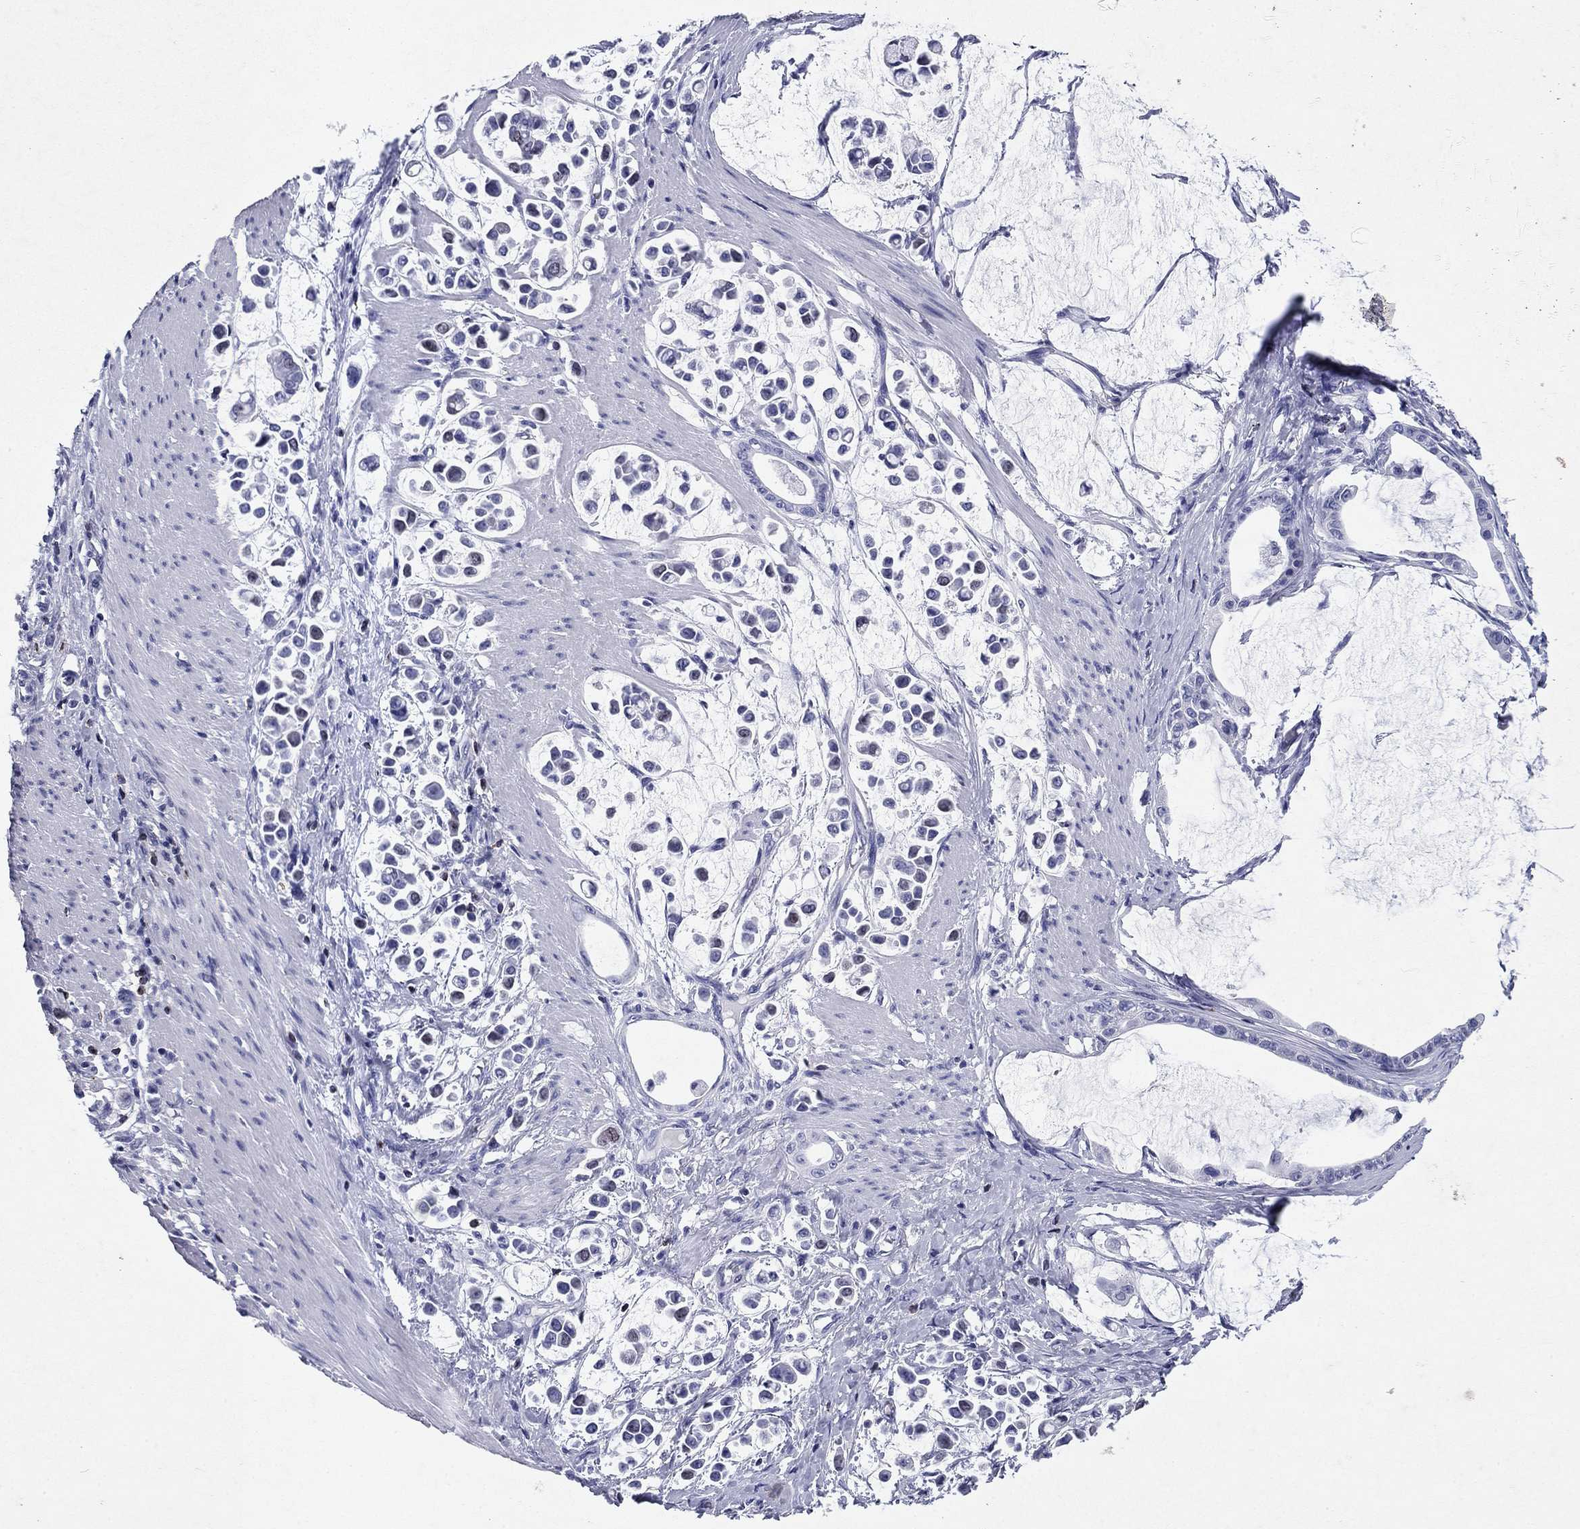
{"staining": {"intensity": "negative", "quantity": "none", "location": "none"}, "tissue": "stomach cancer", "cell_type": "Tumor cells", "image_type": "cancer", "snomed": [{"axis": "morphology", "description": "Adenocarcinoma, NOS"}, {"axis": "topography", "description": "Stomach"}], "caption": "Photomicrograph shows no significant protein expression in tumor cells of stomach adenocarcinoma.", "gene": "GZMK", "patient": {"sex": "male", "age": 82}}